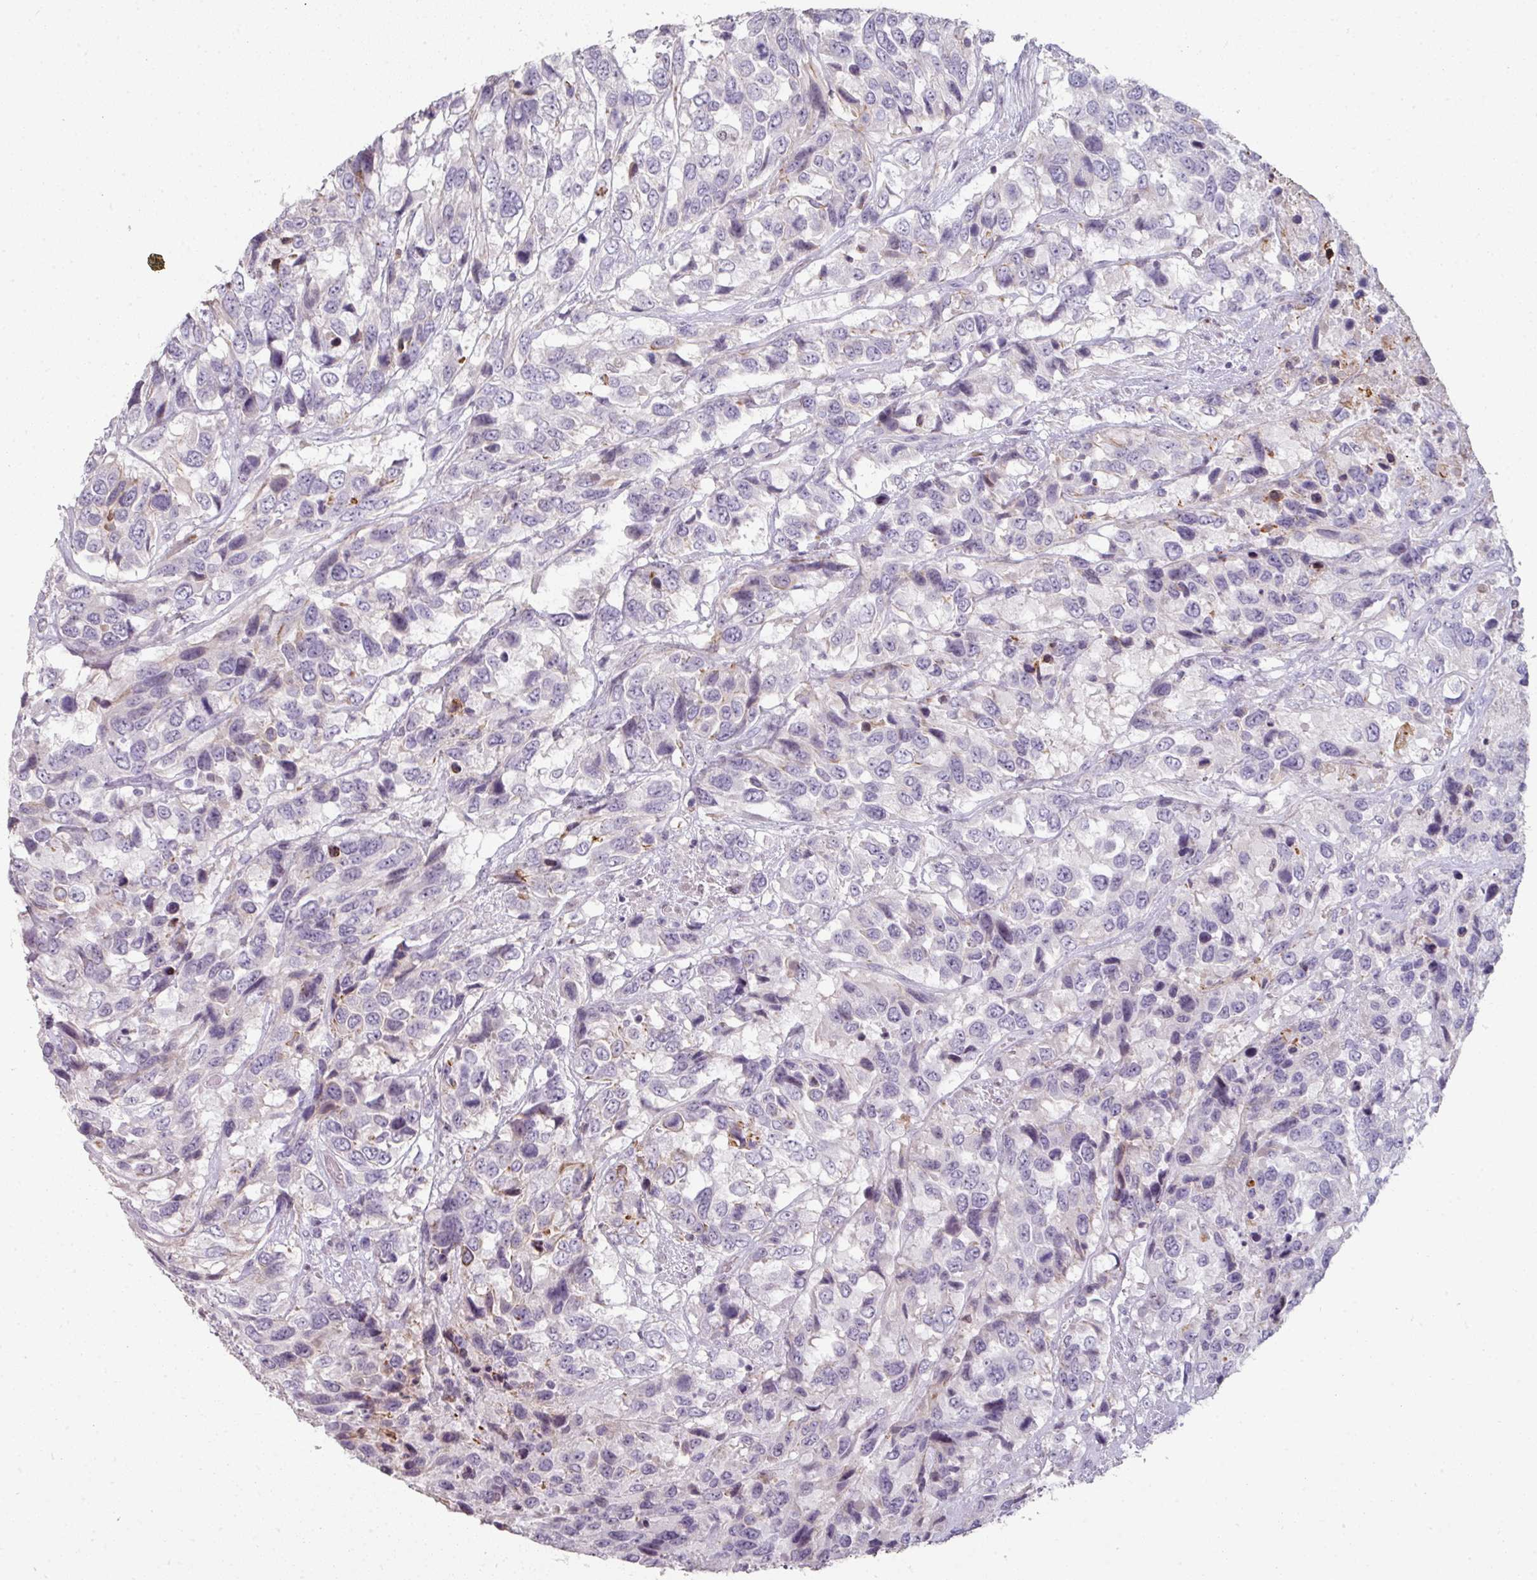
{"staining": {"intensity": "moderate", "quantity": "<25%", "location": "cytoplasmic/membranous"}, "tissue": "urothelial cancer", "cell_type": "Tumor cells", "image_type": "cancer", "snomed": [{"axis": "morphology", "description": "Urothelial carcinoma, High grade"}, {"axis": "topography", "description": "Urinary bladder"}], "caption": "Protein staining of urothelial cancer tissue exhibits moderate cytoplasmic/membranous expression in approximately <25% of tumor cells.", "gene": "GTF2H3", "patient": {"sex": "female", "age": 70}}